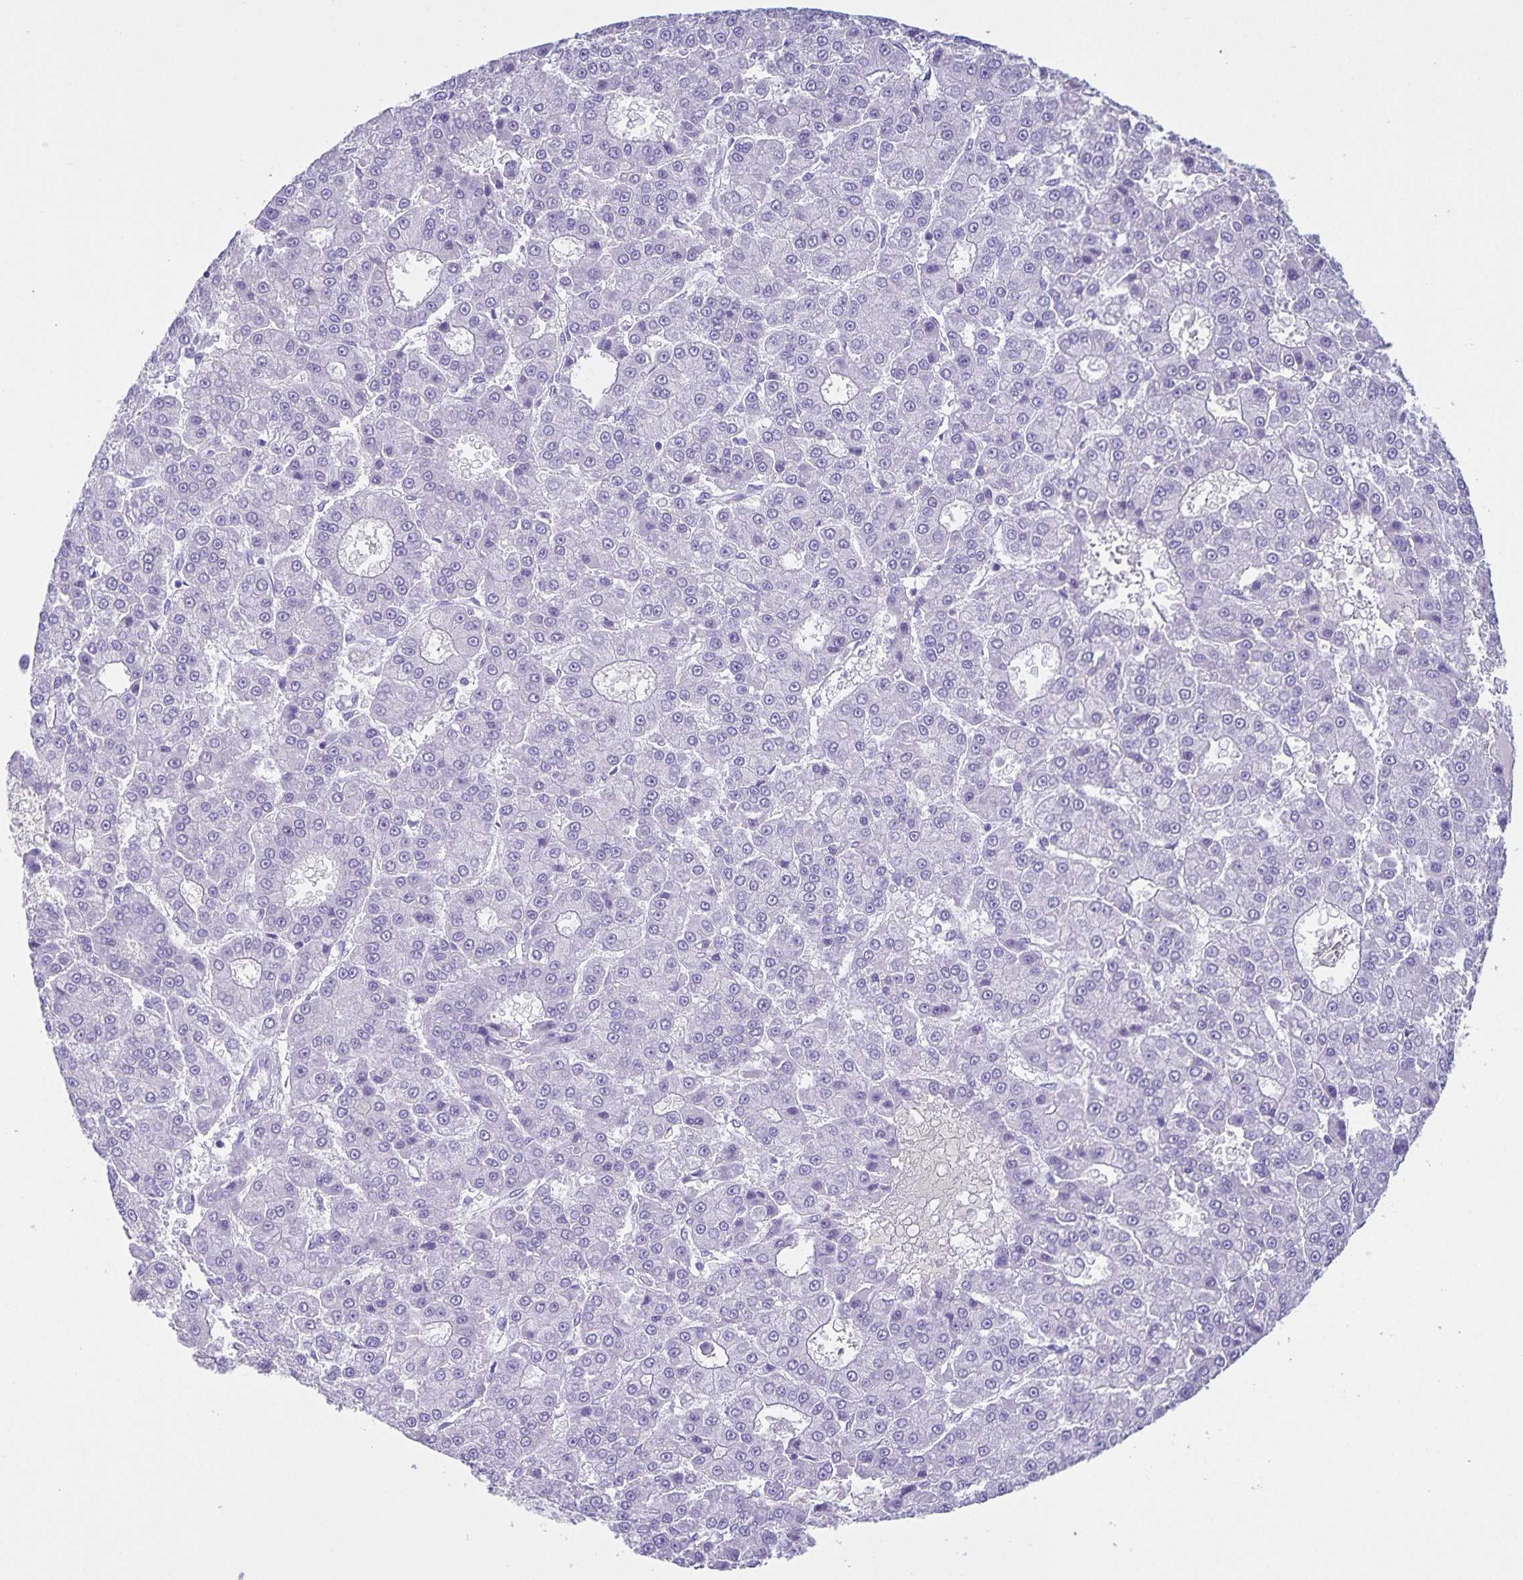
{"staining": {"intensity": "negative", "quantity": "none", "location": "none"}, "tissue": "liver cancer", "cell_type": "Tumor cells", "image_type": "cancer", "snomed": [{"axis": "morphology", "description": "Carcinoma, Hepatocellular, NOS"}, {"axis": "topography", "description": "Liver"}], "caption": "Liver cancer was stained to show a protein in brown. There is no significant positivity in tumor cells.", "gene": "UBQLN3", "patient": {"sex": "male", "age": 70}}